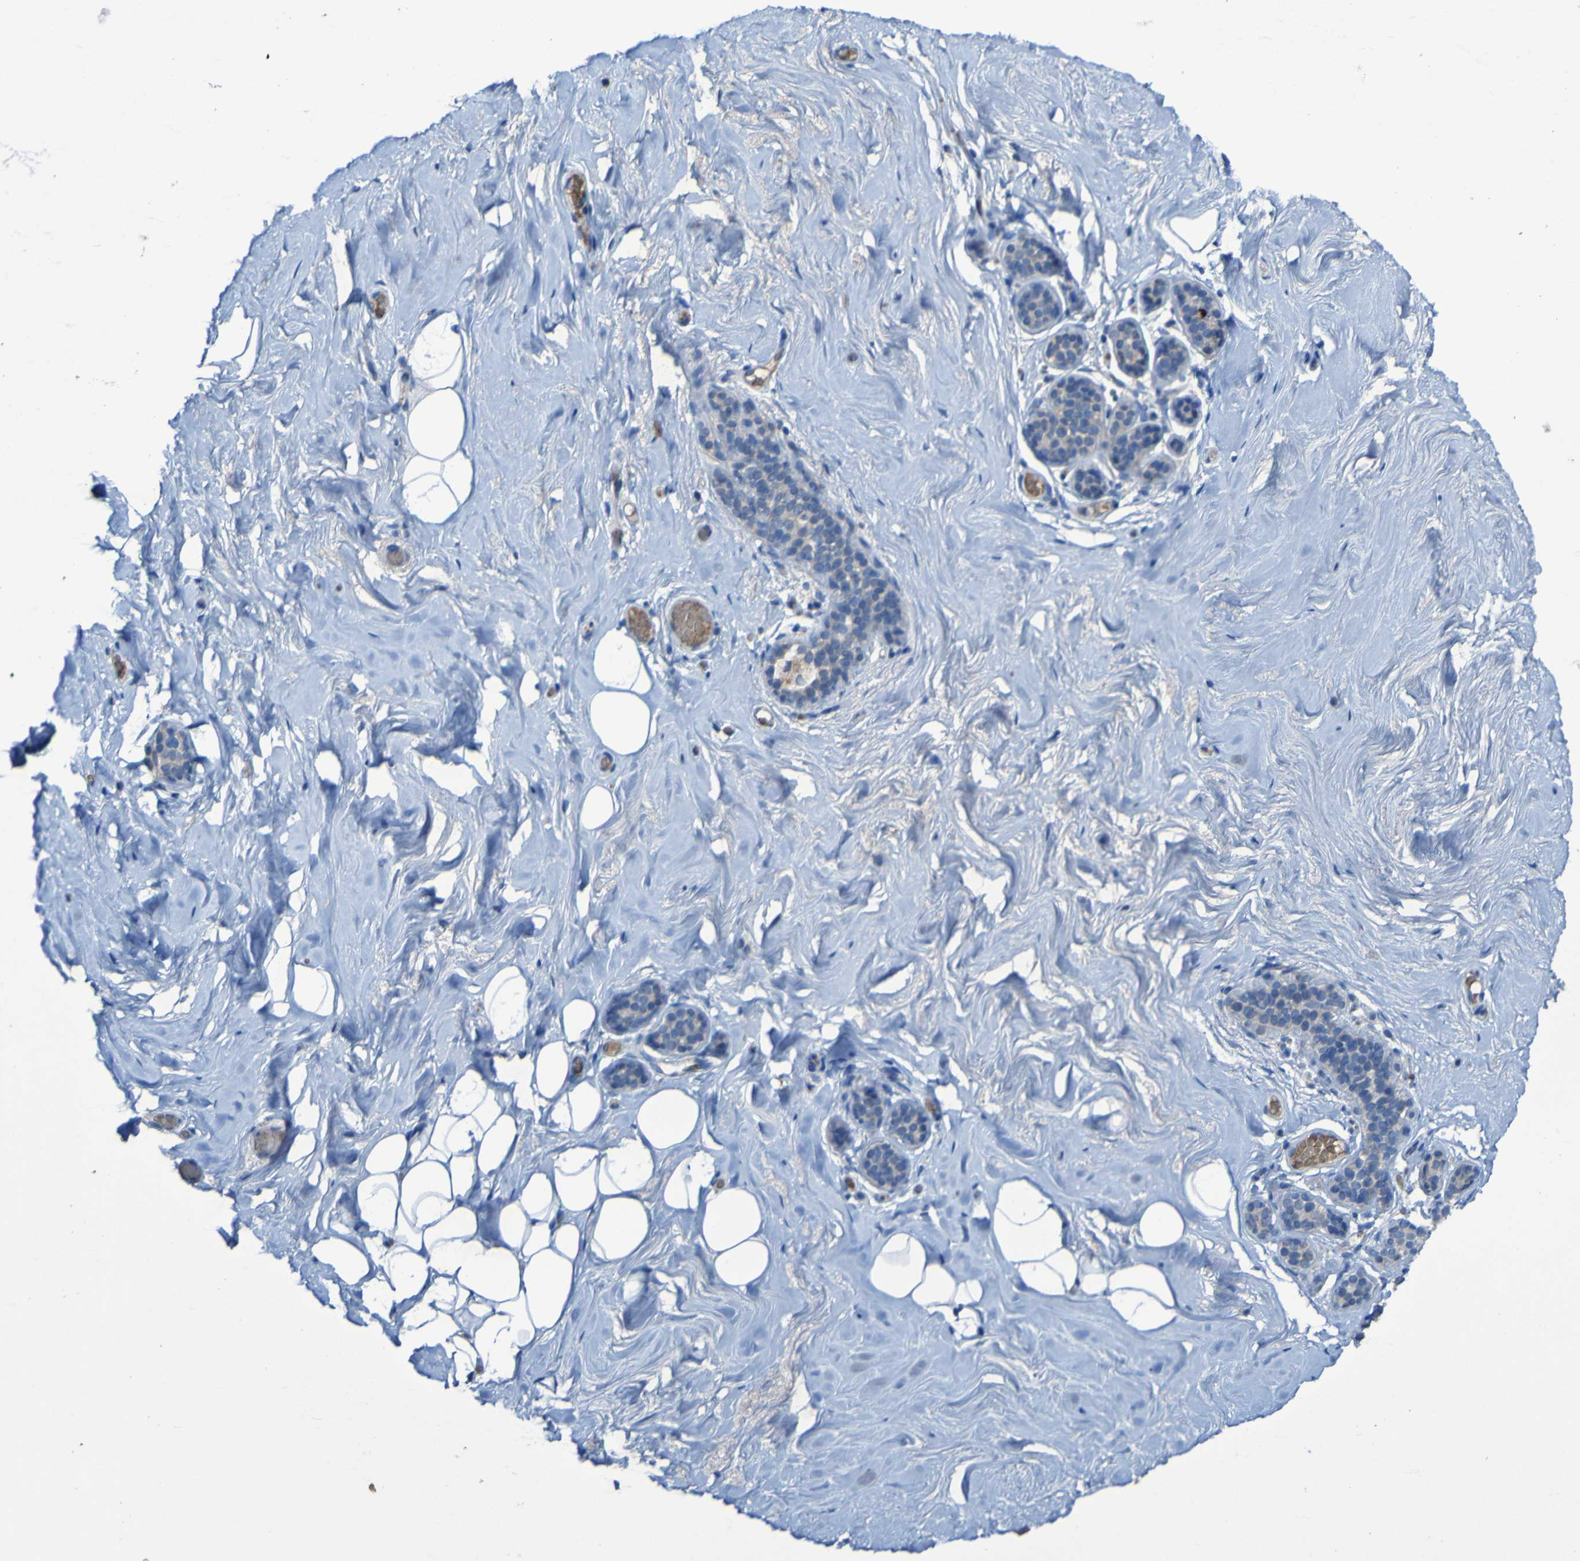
{"staining": {"intensity": "negative", "quantity": "none", "location": "none"}, "tissue": "breast", "cell_type": "Adipocytes", "image_type": "normal", "snomed": [{"axis": "morphology", "description": "Normal tissue, NOS"}, {"axis": "topography", "description": "Breast"}], "caption": "This is an immunohistochemistry micrograph of normal breast. There is no expression in adipocytes.", "gene": "SGK2", "patient": {"sex": "female", "age": 75}}